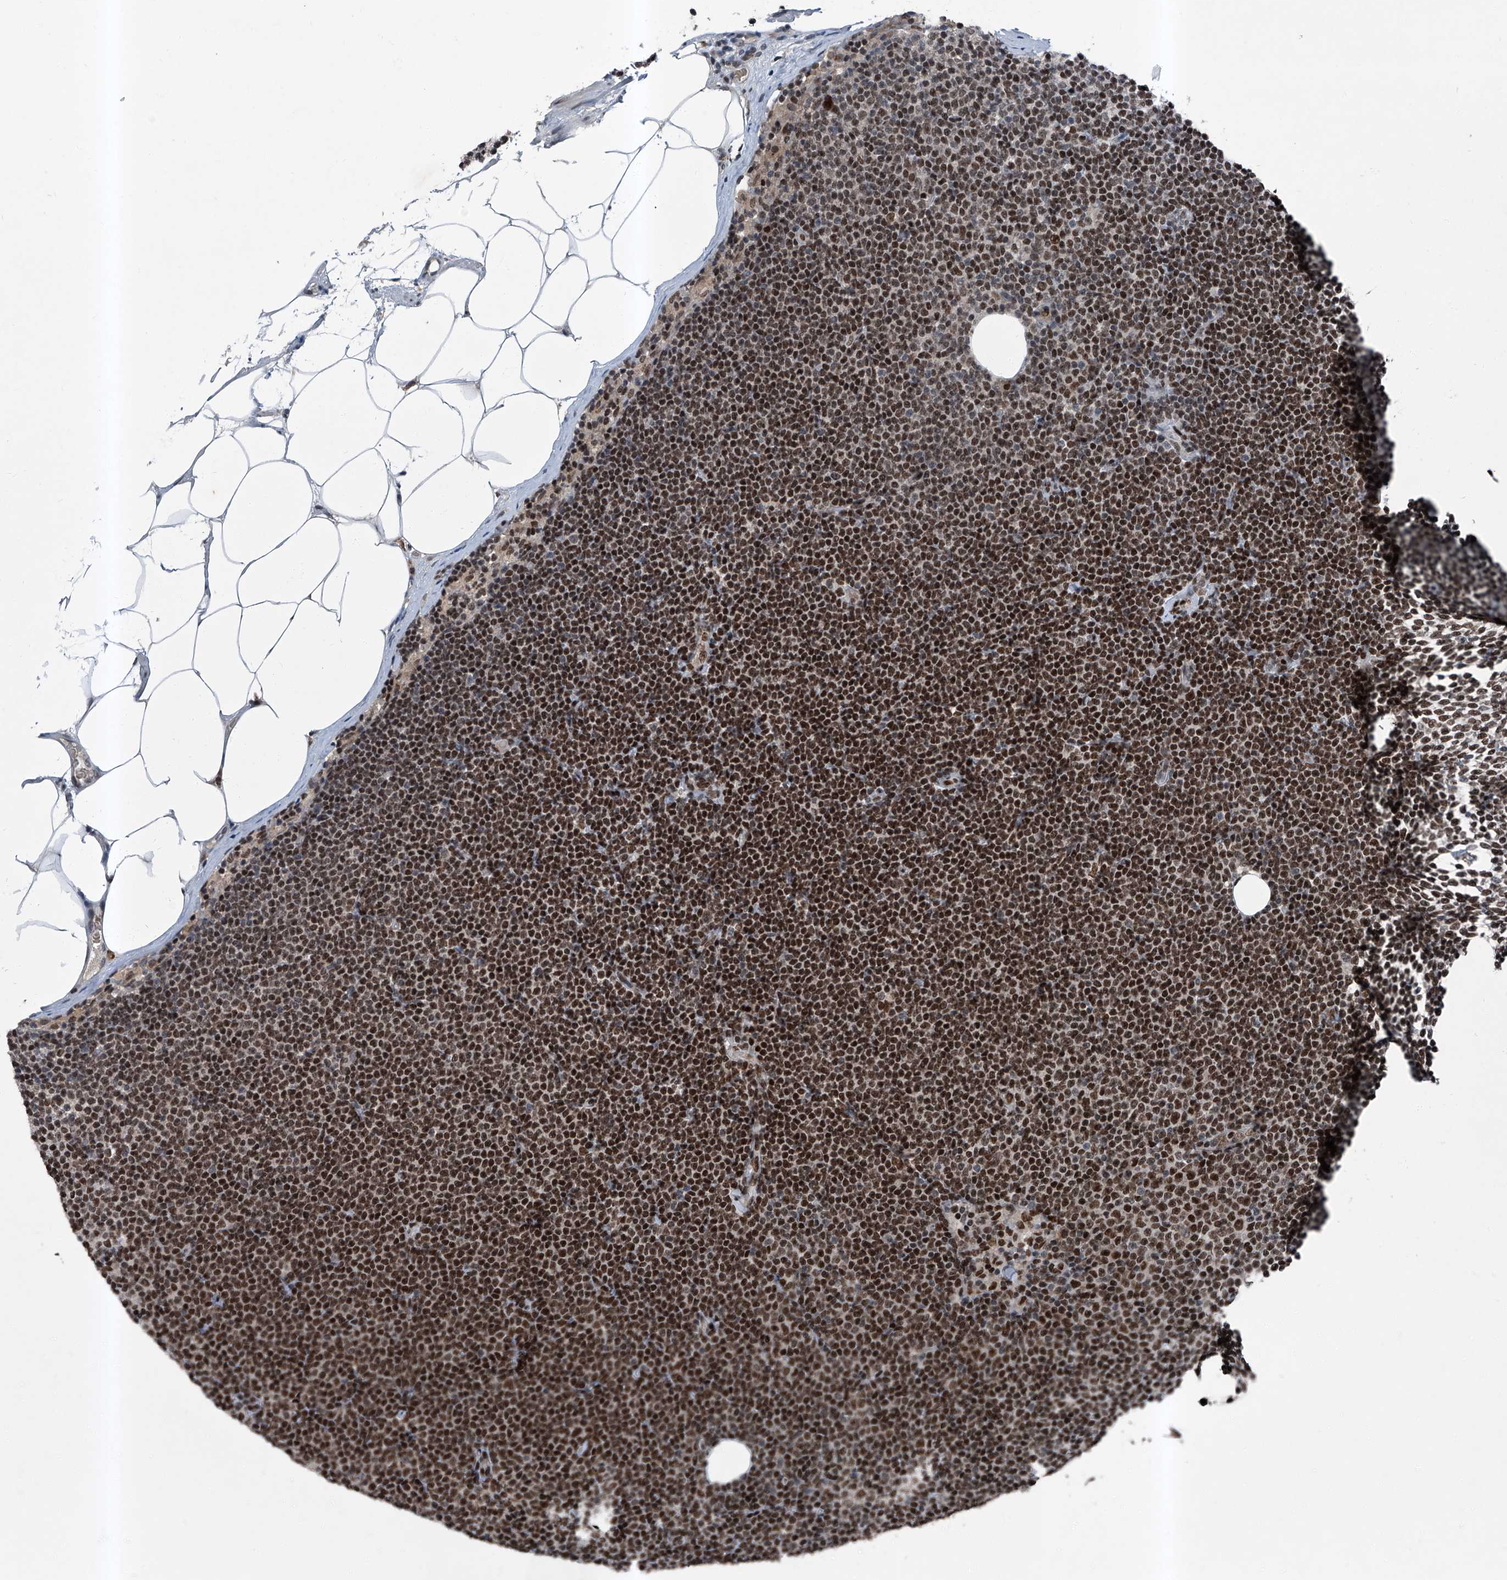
{"staining": {"intensity": "strong", "quantity": ">75%", "location": "nuclear"}, "tissue": "lymphoma", "cell_type": "Tumor cells", "image_type": "cancer", "snomed": [{"axis": "morphology", "description": "Malignant lymphoma, non-Hodgkin's type, Low grade"}, {"axis": "topography", "description": "Lymph node"}], "caption": "Malignant lymphoma, non-Hodgkin's type (low-grade) was stained to show a protein in brown. There is high levels of strong nuclear expression in approximately >75% of tumor cells.", "gene": "BMI1", "patient": {"sex": "female", "age": 53}}